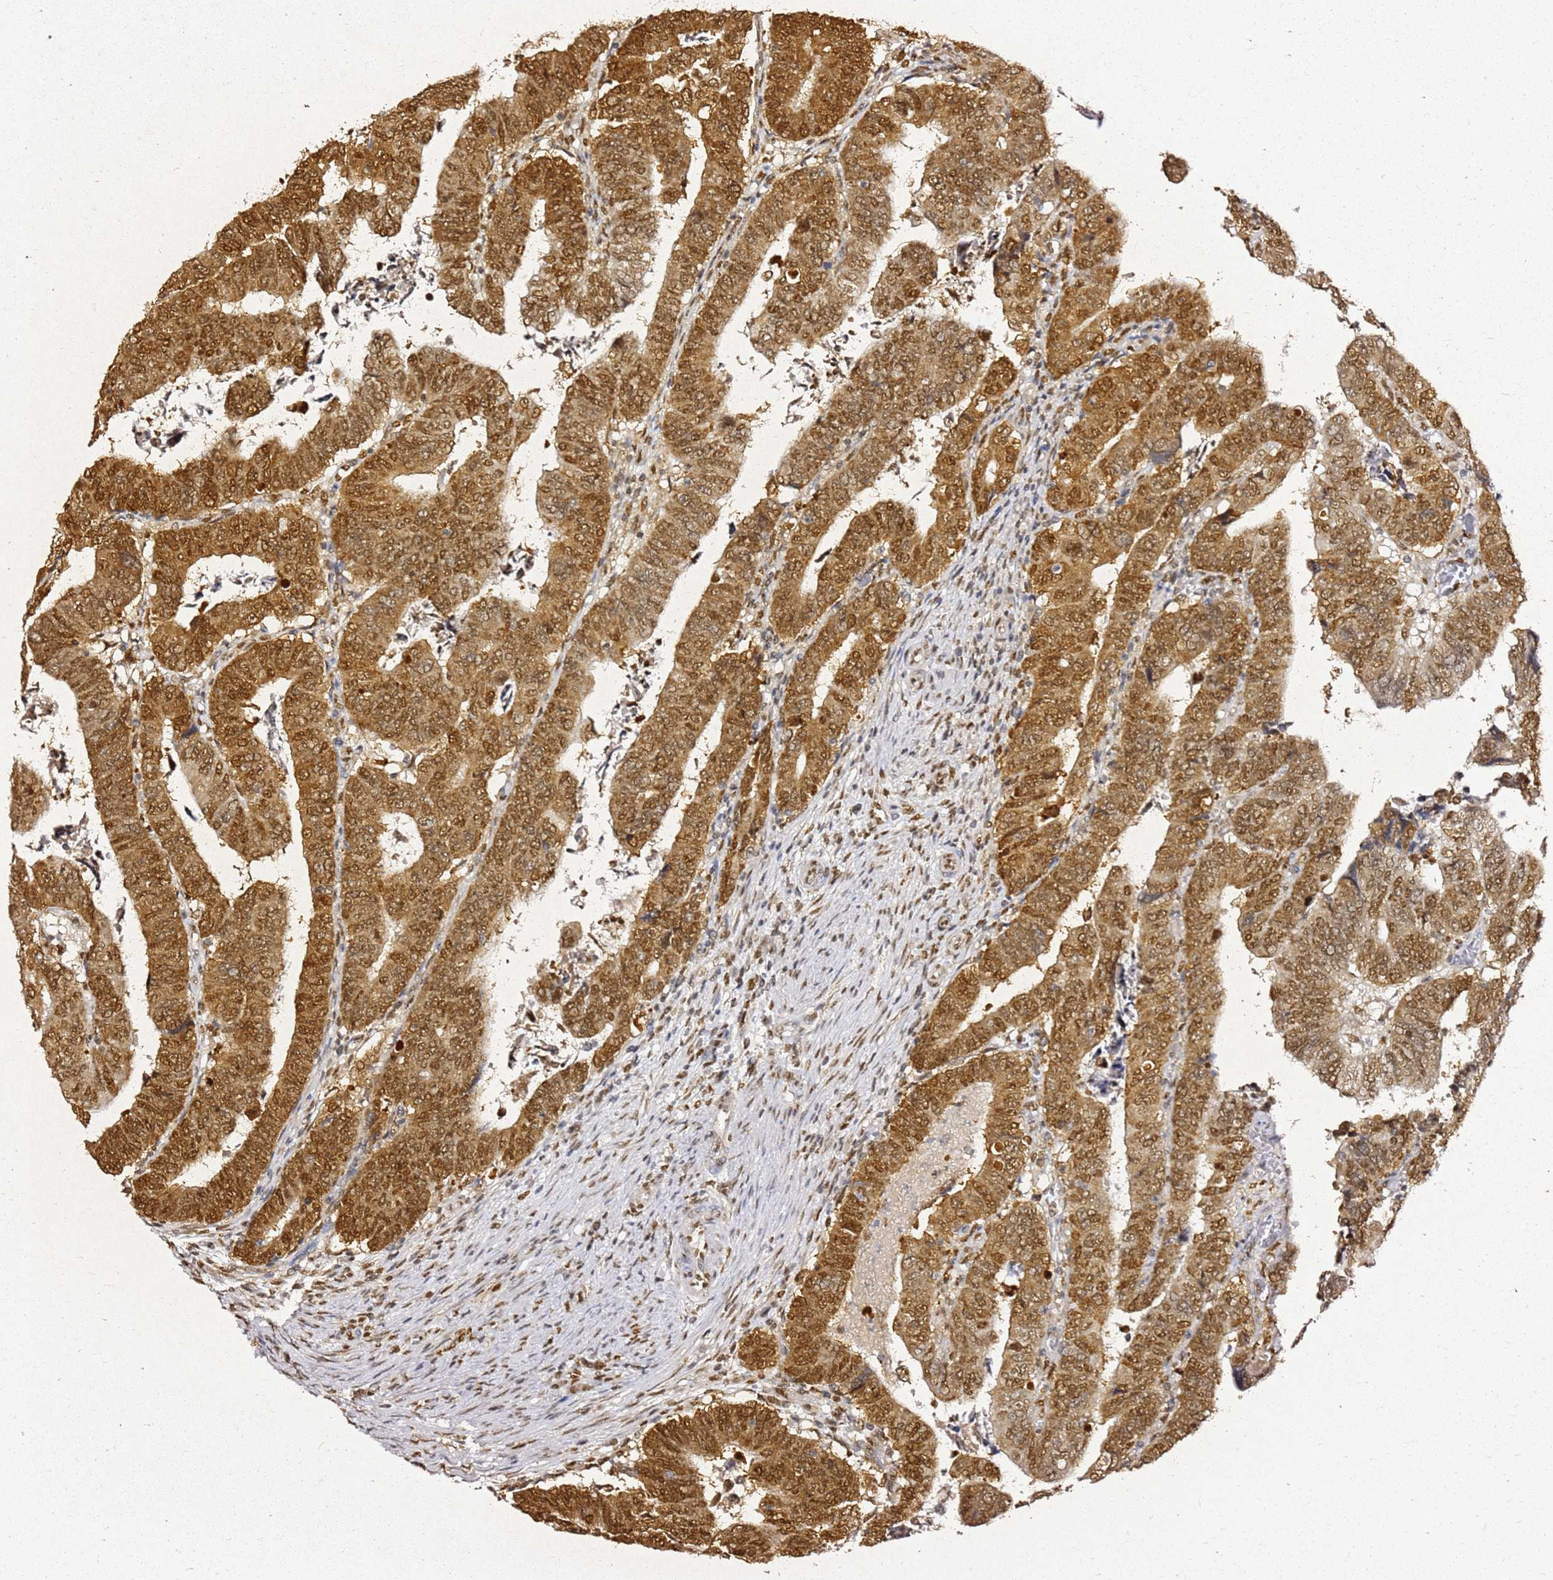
{"staining": {"intensity": "moderate", "quantity": ">75%", "location": "cytoplasmic/membranous,nuclear"}, "tissue": "colorectal cancer", "cell_type": "Tumor cells", "image_type": "cancer", "snomed": [{"axis": "morphology", "description": "Normal tissue, NOS"}, {"axis": "morphology", "description": "Adenocarcinoma, NOS"}, {"axis": "topography", "description": "Rectum"}], "caption": "Immunohistochemical staining of human adenocarcinoma (colorectal) shows medium levels of moderate cytoplasmic/membranous and nuclear staining in approximately >75% of tumor cells.", "gene": "APEX1", "patient": {"sex": "female", "age": 65}}